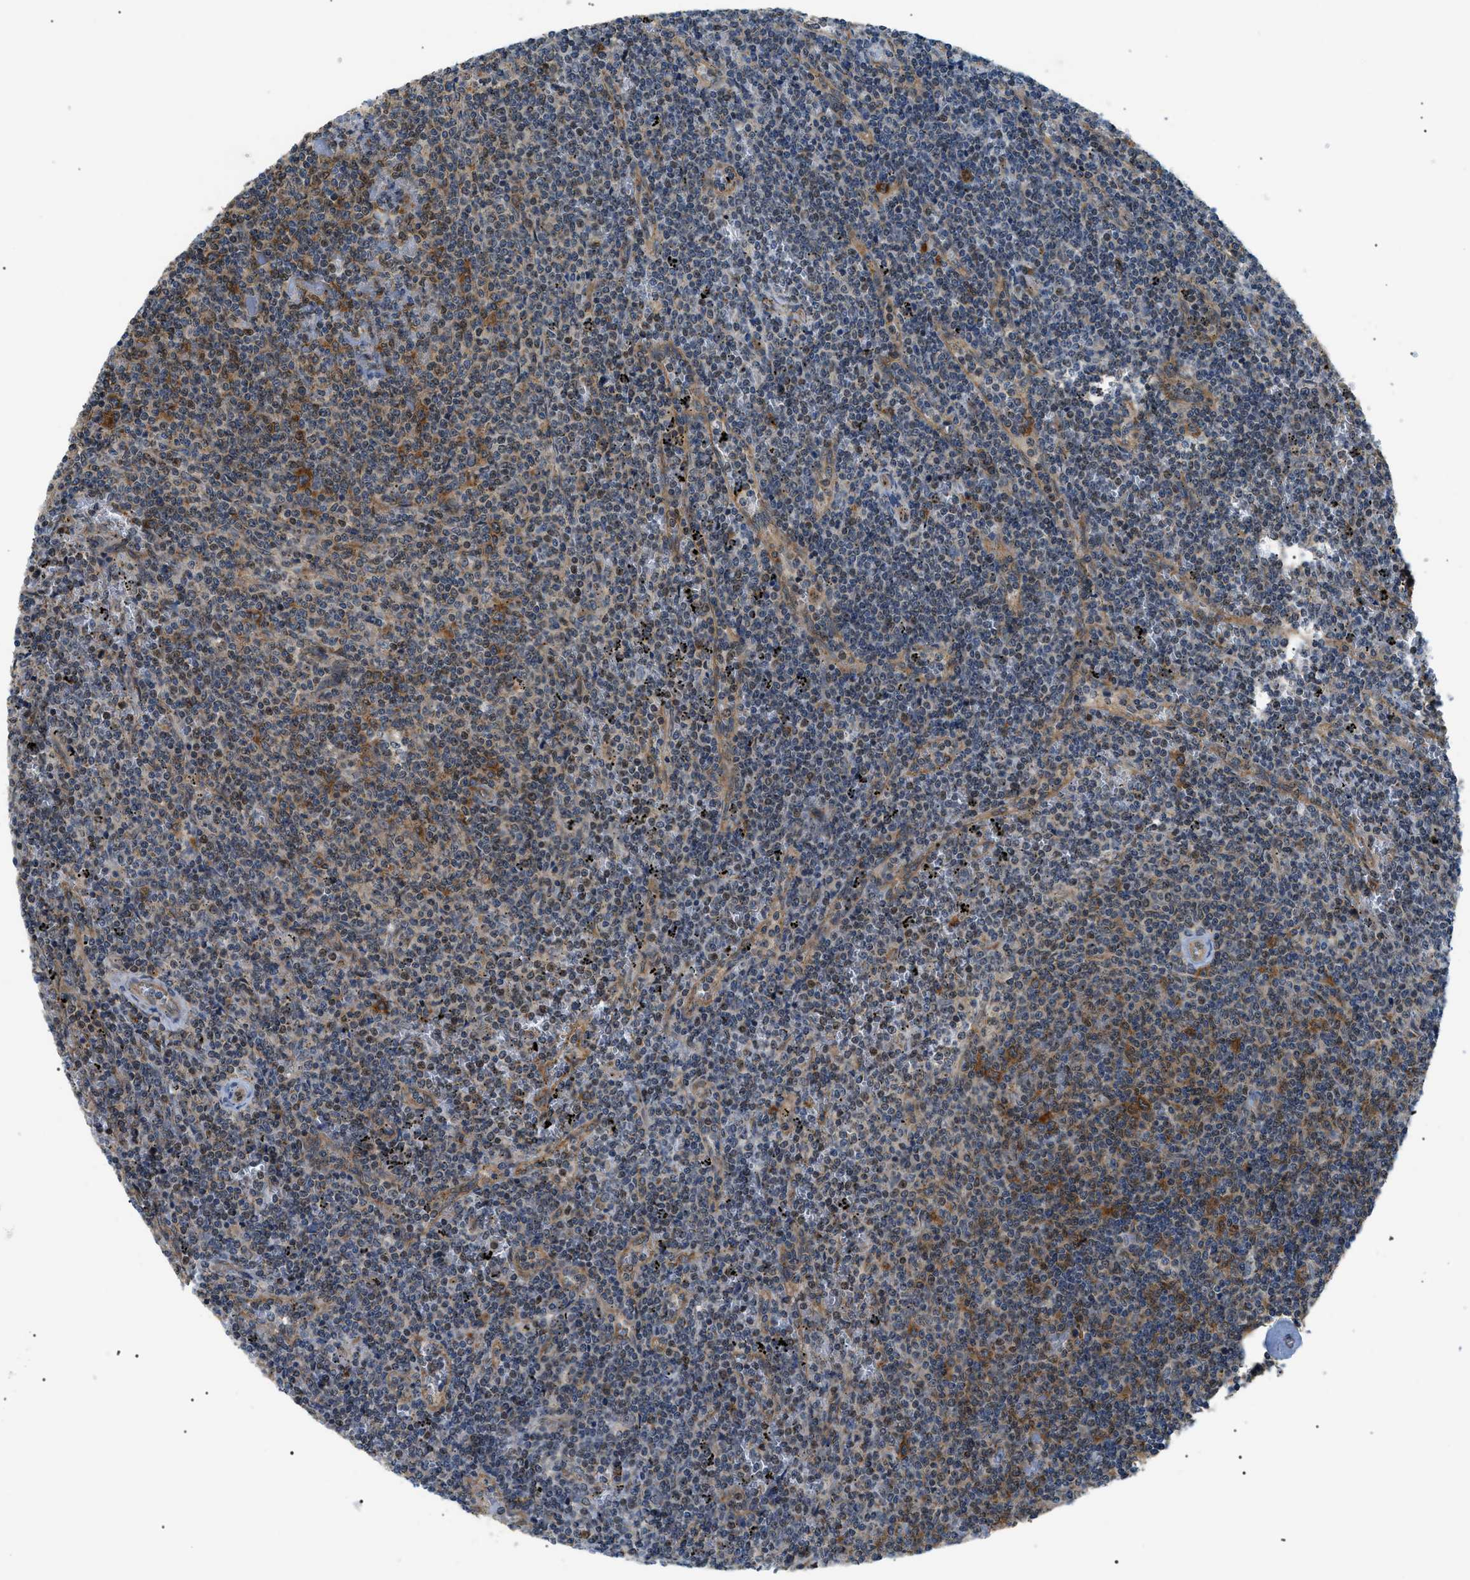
{"staining": {"intensity": "moderate", "quantity": "<25%", "location": "cytoplasmic/membranous"}, "tissue": "lymphoma", "cell_type": "Tumor cells", "image_type": "cancer", "snomed": [{"axis": "morphology", "description": "Malignant lymphoma, non-Hodgkin's type, Low grade"}, {"axis": "topography", "description": "Spleen"}], "caption": "IHC image of lymphoma stained for a protein (brown), which shows low levels of moderate cytoplasmic/membranous positivity in approximately <25% of tumor cells.", "gene": "SRPK1", "patient": {"sex": "female", "age": 50}}